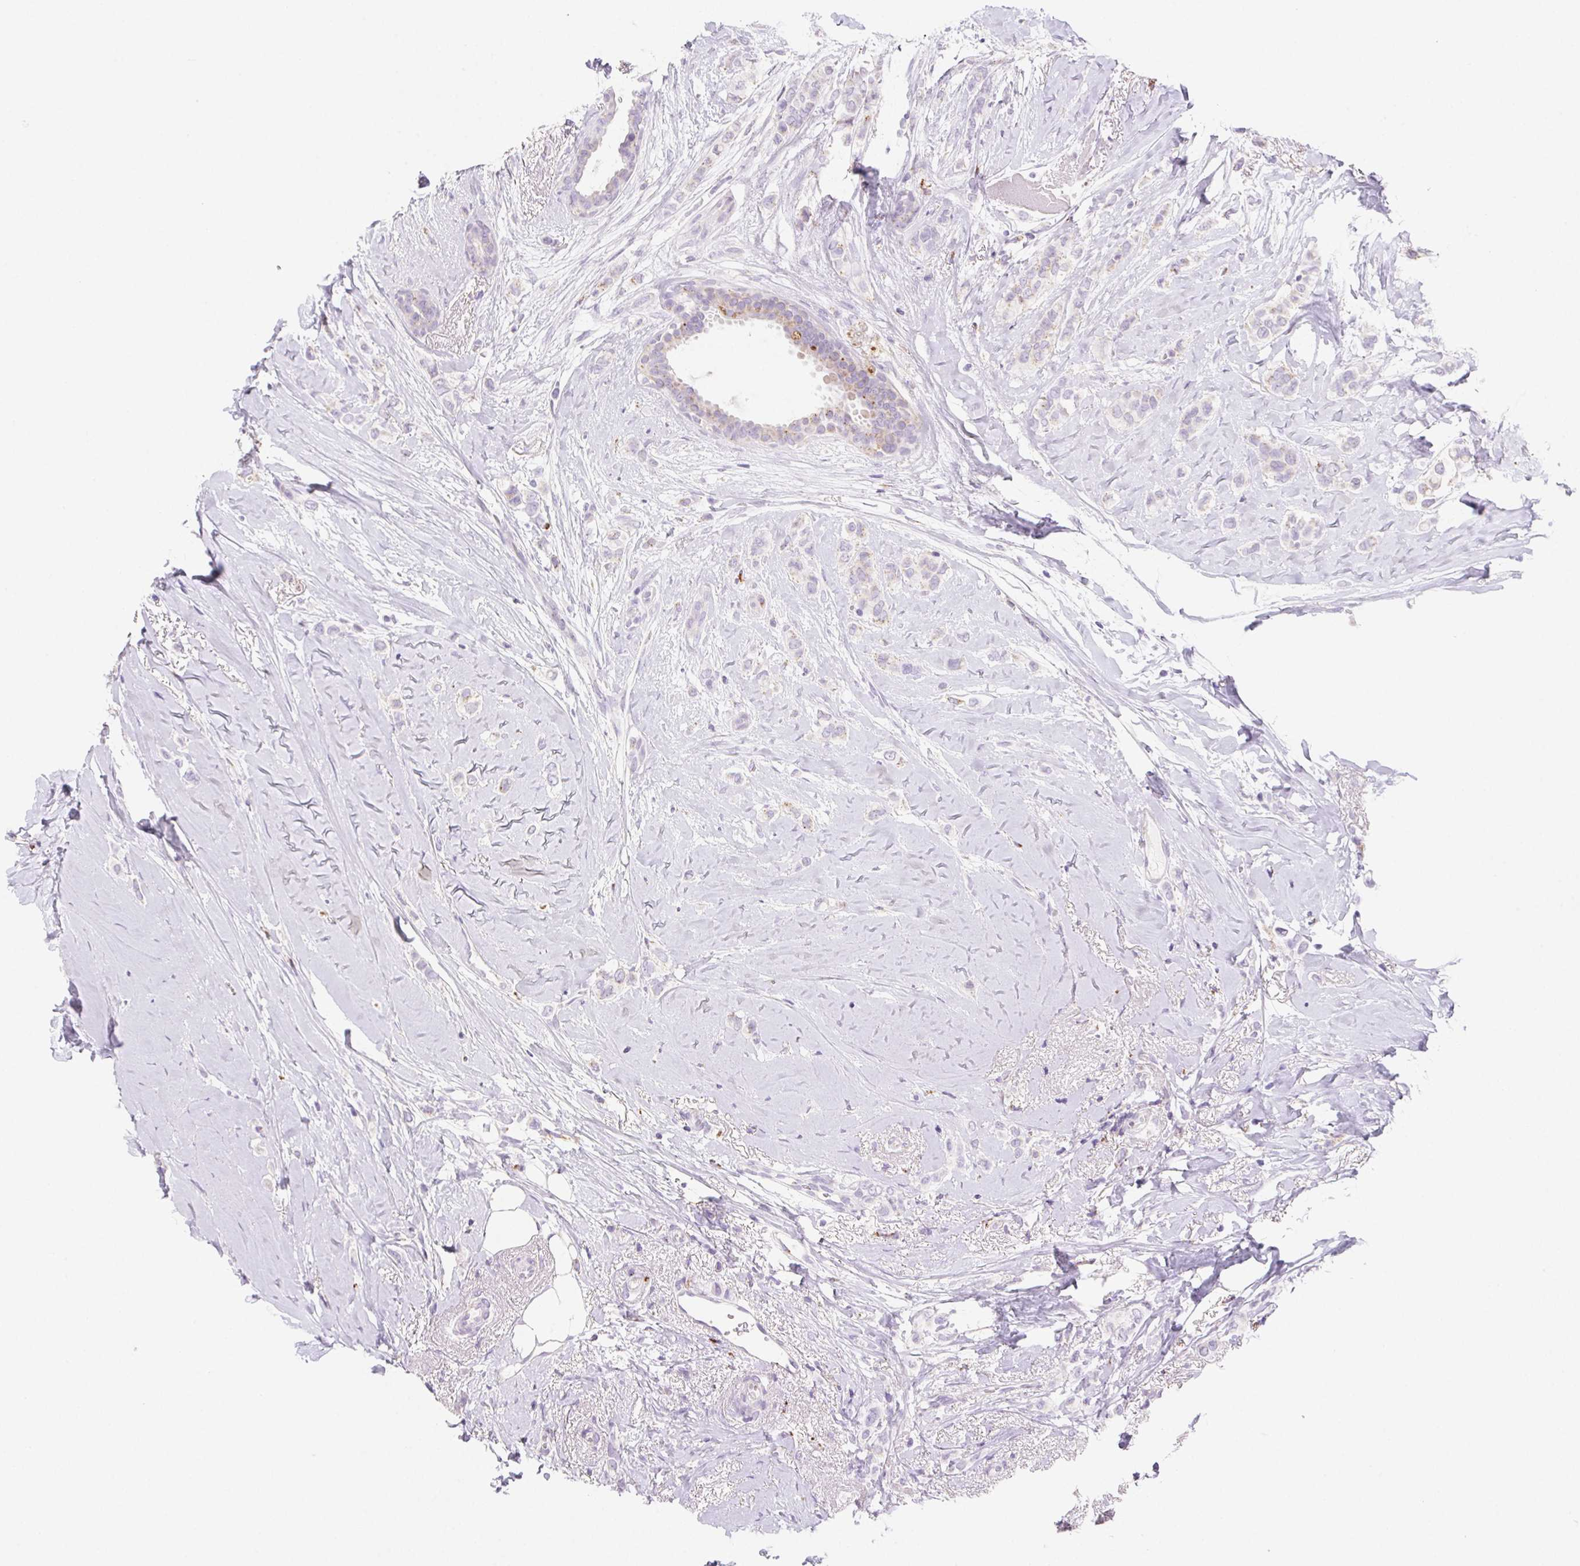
{"staining": {"intensity": "negative", "quantity": "none", "location": "none"}, "tissue": "breast cancer", "cell_type": "Tumor cells", "image_type": "cancer", "snomed": [{"axis": "morphology", "description": "Lobular carcinoma"}, {"axis": "topography", "description": "Breast"}], "caption": "An immunohistochemistry (IHC) photomicrograph of breast lobular carcinoma is shown. There is no staining in tumor cells of breast lobular carcinoma.", "gene": "LIPA", "patient": {"sex": "female", "age": 66}}